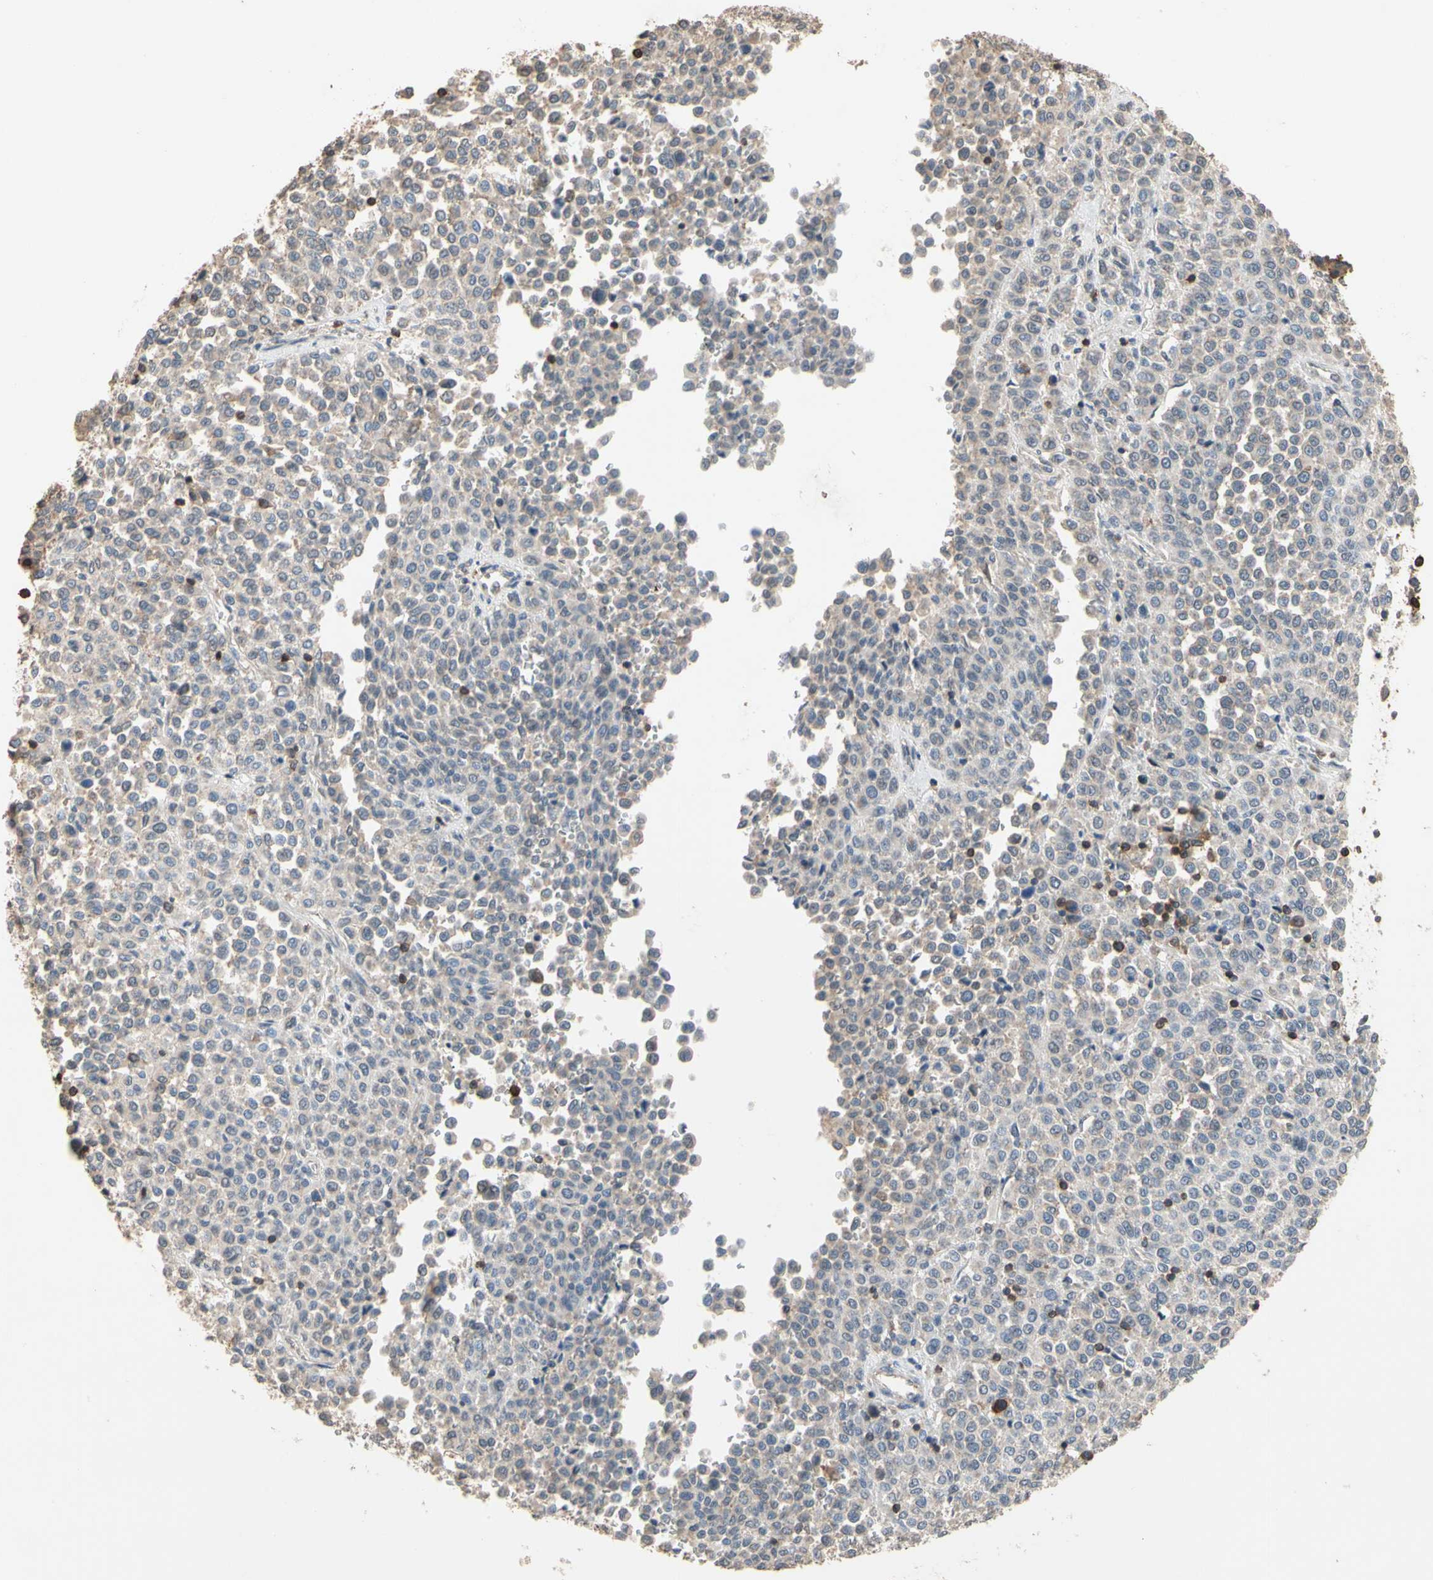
{"staining": {"intensity": "negative", "quantity": "none", "location": "none"}, "tissue": "melanoma", "cell_type": "Tumor cells", "image_type": "cancer", "snomed": [{"axis": "morphology", "description": "Malignant melanoma, Metastatic site"}, {"axis": "topography", "description": "Pancreas"}], "caption": "IHC histopathology image of neoplastic tissue: human melanoma stained with DAB exhibits no significant protein expression in tumor cells.", "gene": "MAP3K10", "patient": {"sex": "female", "age": 30}}